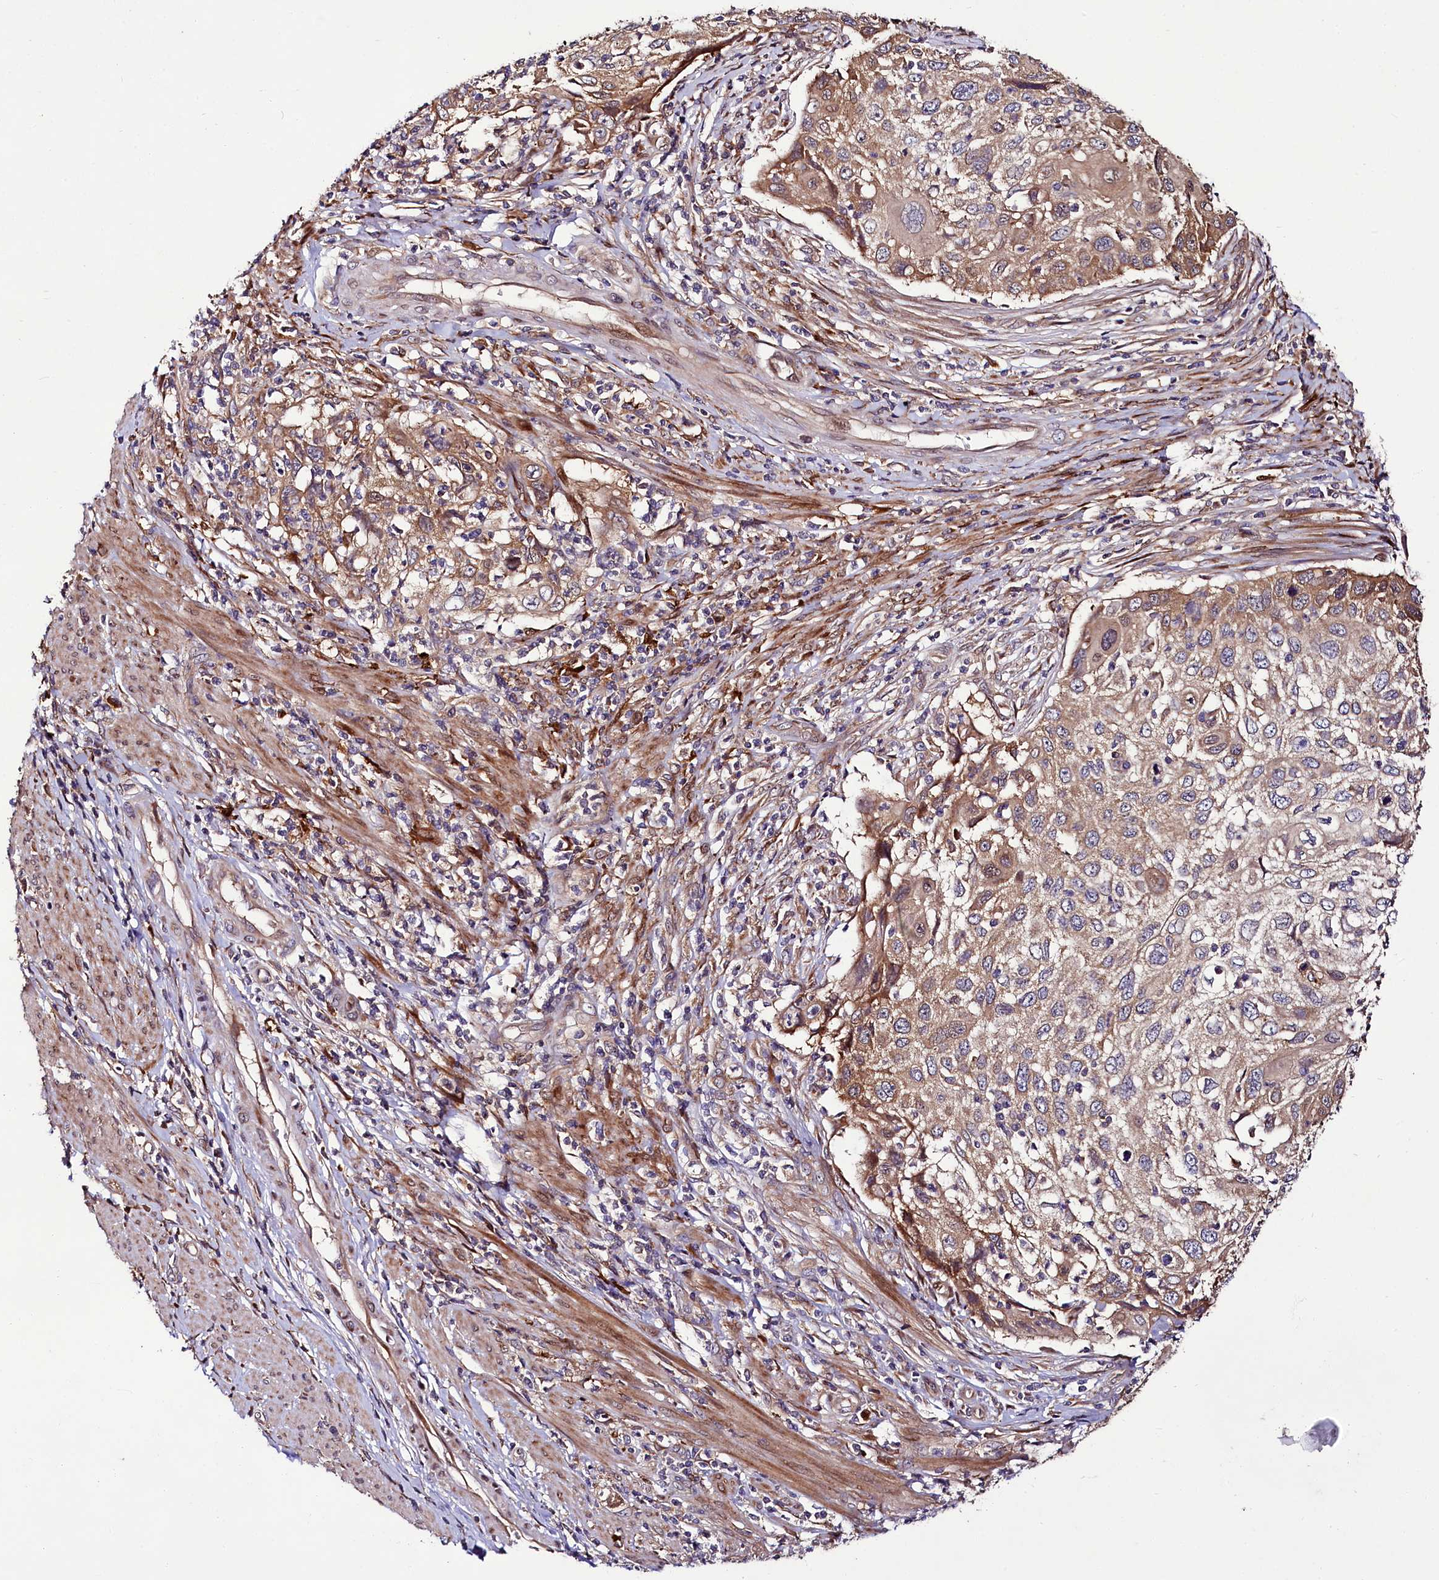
{"staining": {"intensity": "moderate", "quantity": "25%-75%", "location": "cytoplasmic/membranous"}, "tissue": "cervical cancer", "cell_type": "Tumor cells", "image_type": "cancer", "snomed": [{"axis": "morphology", "description": "Squamous cell carcinoma, NOS"}, {"axis": "topography", "description": "Cervix"}], "caption": "Immunohistochemical staining of human cervical cancer (squamous cell carcinoma) displays medium levels of moderate cytoplasmic/membranous protein expression in about 25%-75% of tumor cells.", "gene": "NAA25", "patient": {"sex": "female", "age": 70}}